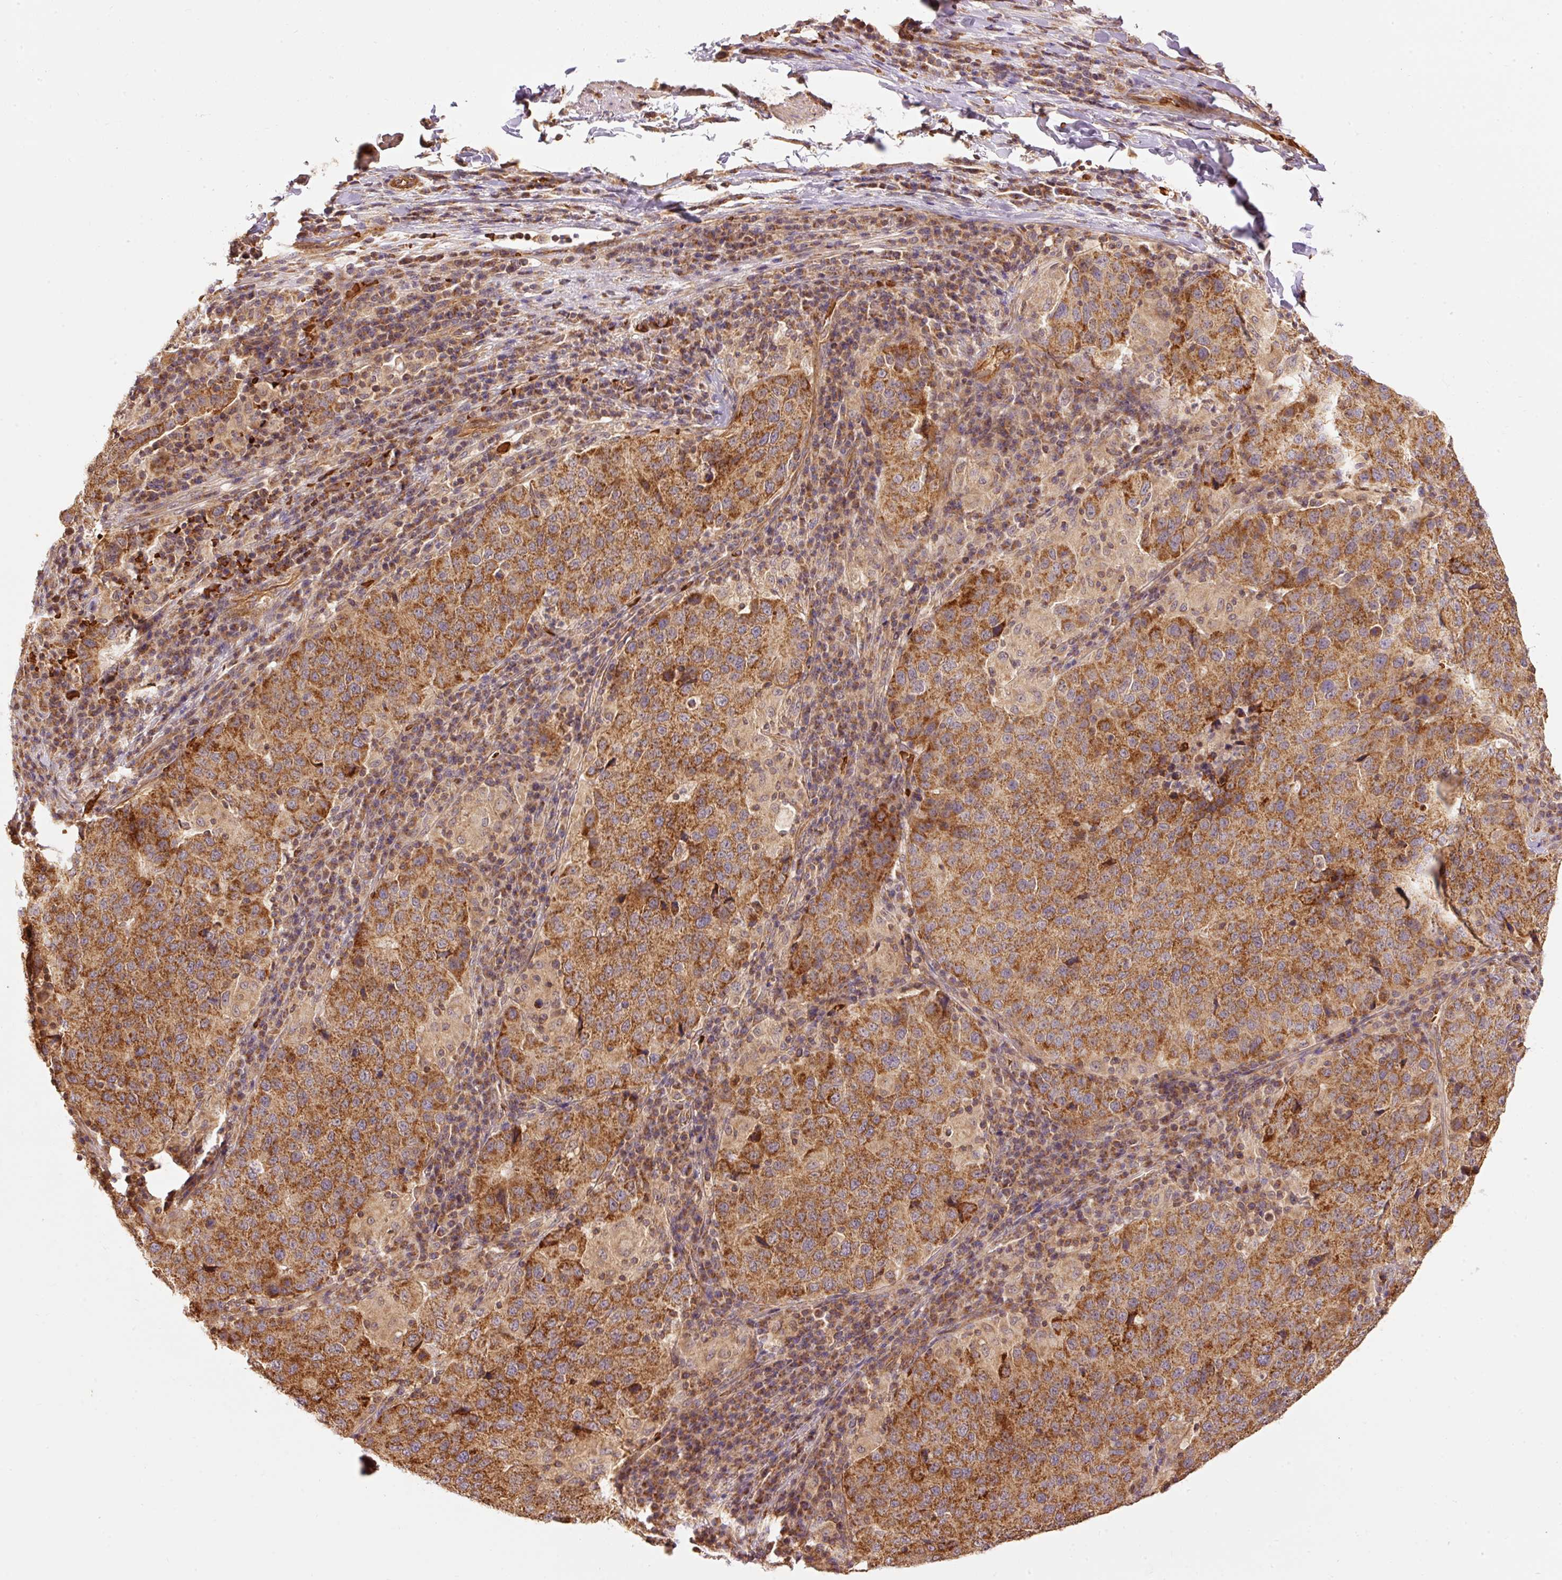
{"staining": {"intensity": "moderate", "quantity": ">75%", "location": "cytoplasmic/membranous"}, "tissue": "stomach cancer", "cell_type": "Tumor cells", "image_type": "cancer", "snomed": [{"axis": "morphology", "description": "Adenocarcinoma, NOS"}, {"axis": "topography", "description": "Stomach"}], "caption": "DAB (3,3'-diaminobenzidine) immunohistochemical staining of adenocarcinoma (stomach) shows moderate cytoplasmic/membranous protein expression in approximately >75% of tumor cells. Immunohistochemistry (ihc) stains the protein of interest in brown and the nuclei are stained blue.", "gene": "ADCY4", "patient": {"sex": "male", "age": 71}}